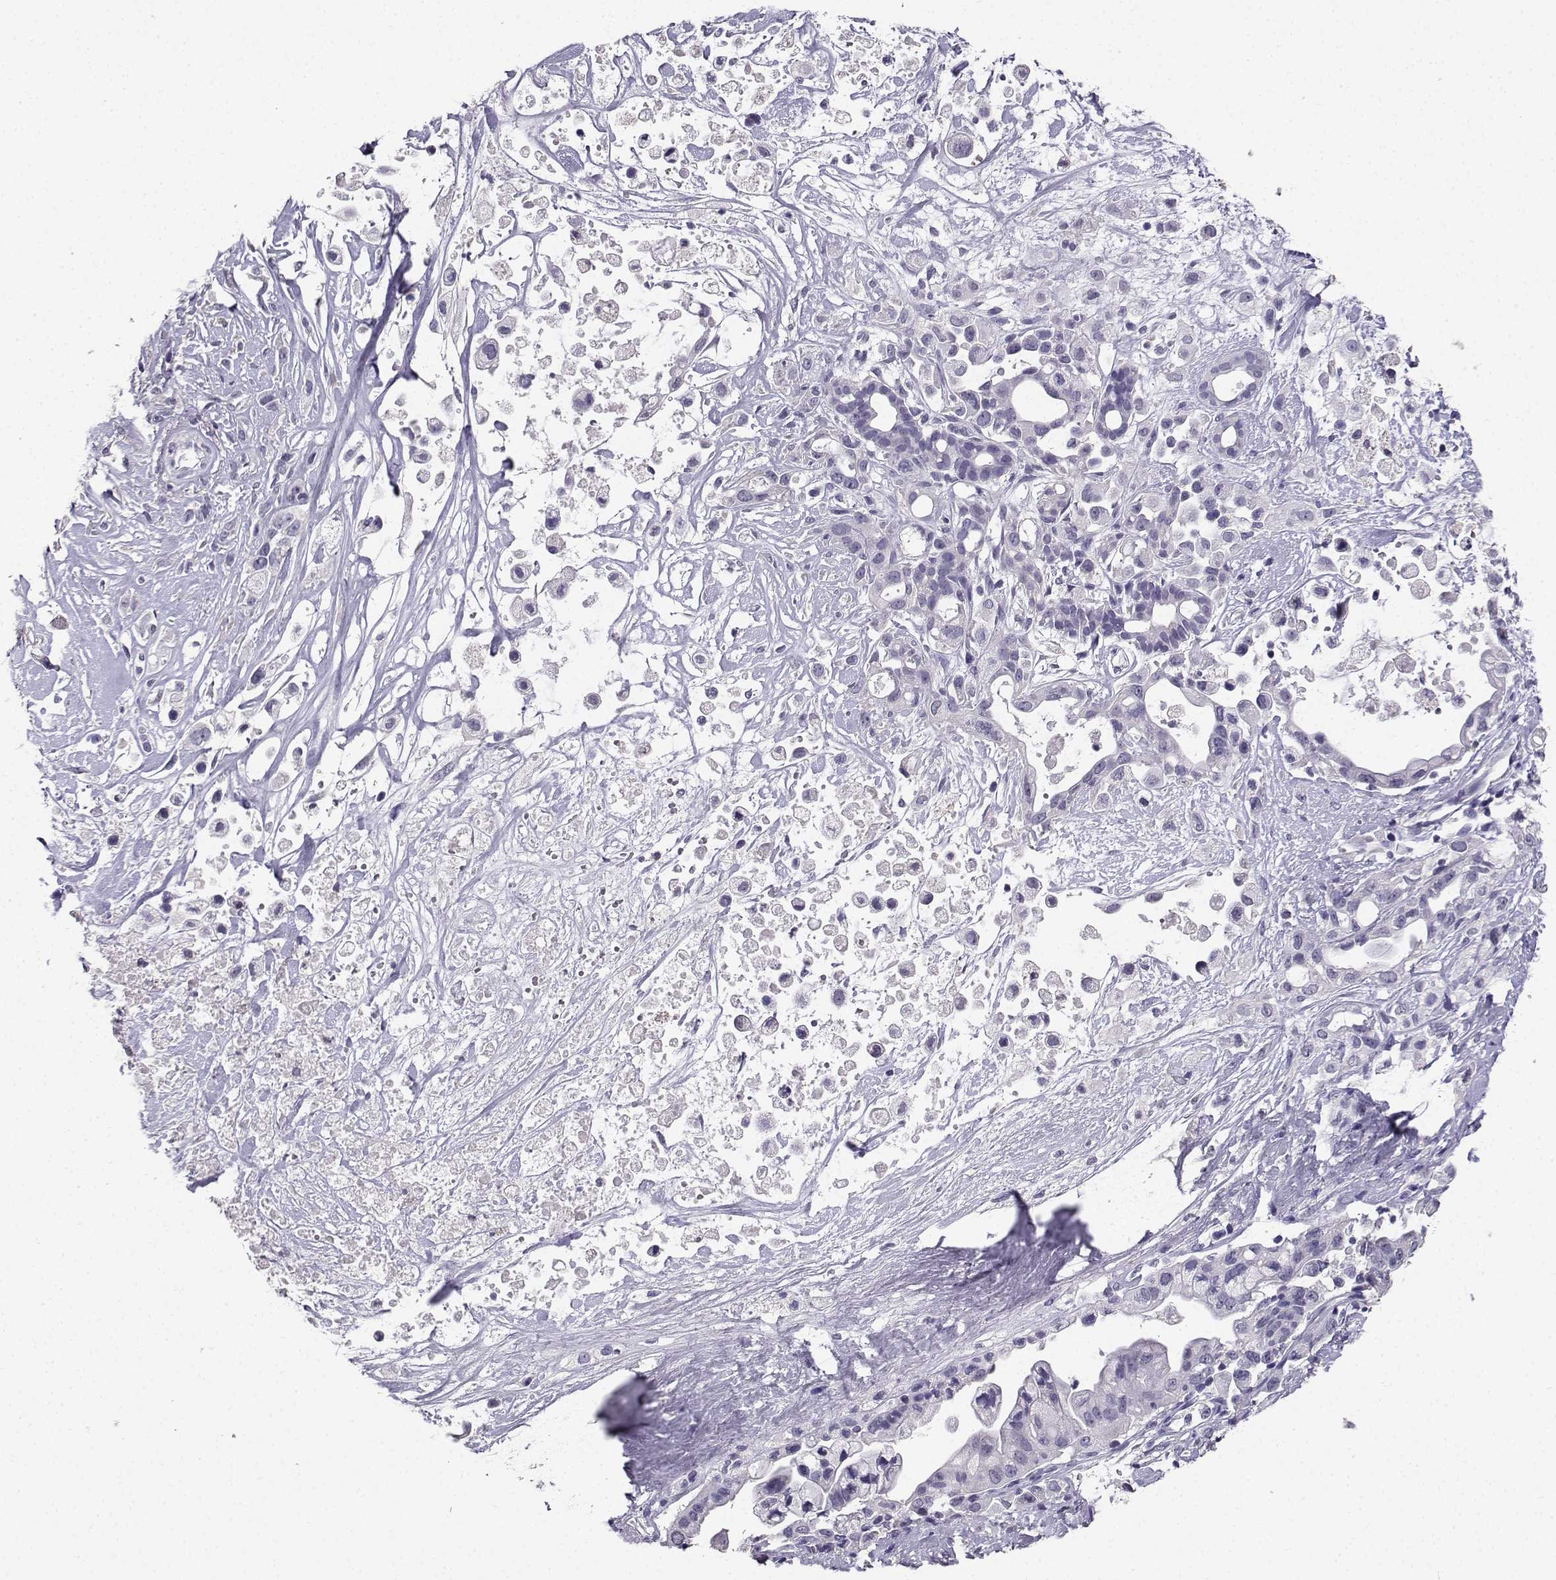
{"staining": {"intensity": "negative", "quantity": "none", "location": "none"}, "tissue": "pancreatic cancer", "cell_type": "Tumor cells", "image_type": "cancer", "snomed": [{"axis": "morphology", "description": "Adenocarcinoma, NOS"}, {"axis": "topography", "description": "Pancreas"}], "caption": "Pancreatic cancer stained for a protein using IHC demonstrates no positivity tumor cells.", "gene": "SPAG11B", "patient": {"sex": "male", "age": 44}}